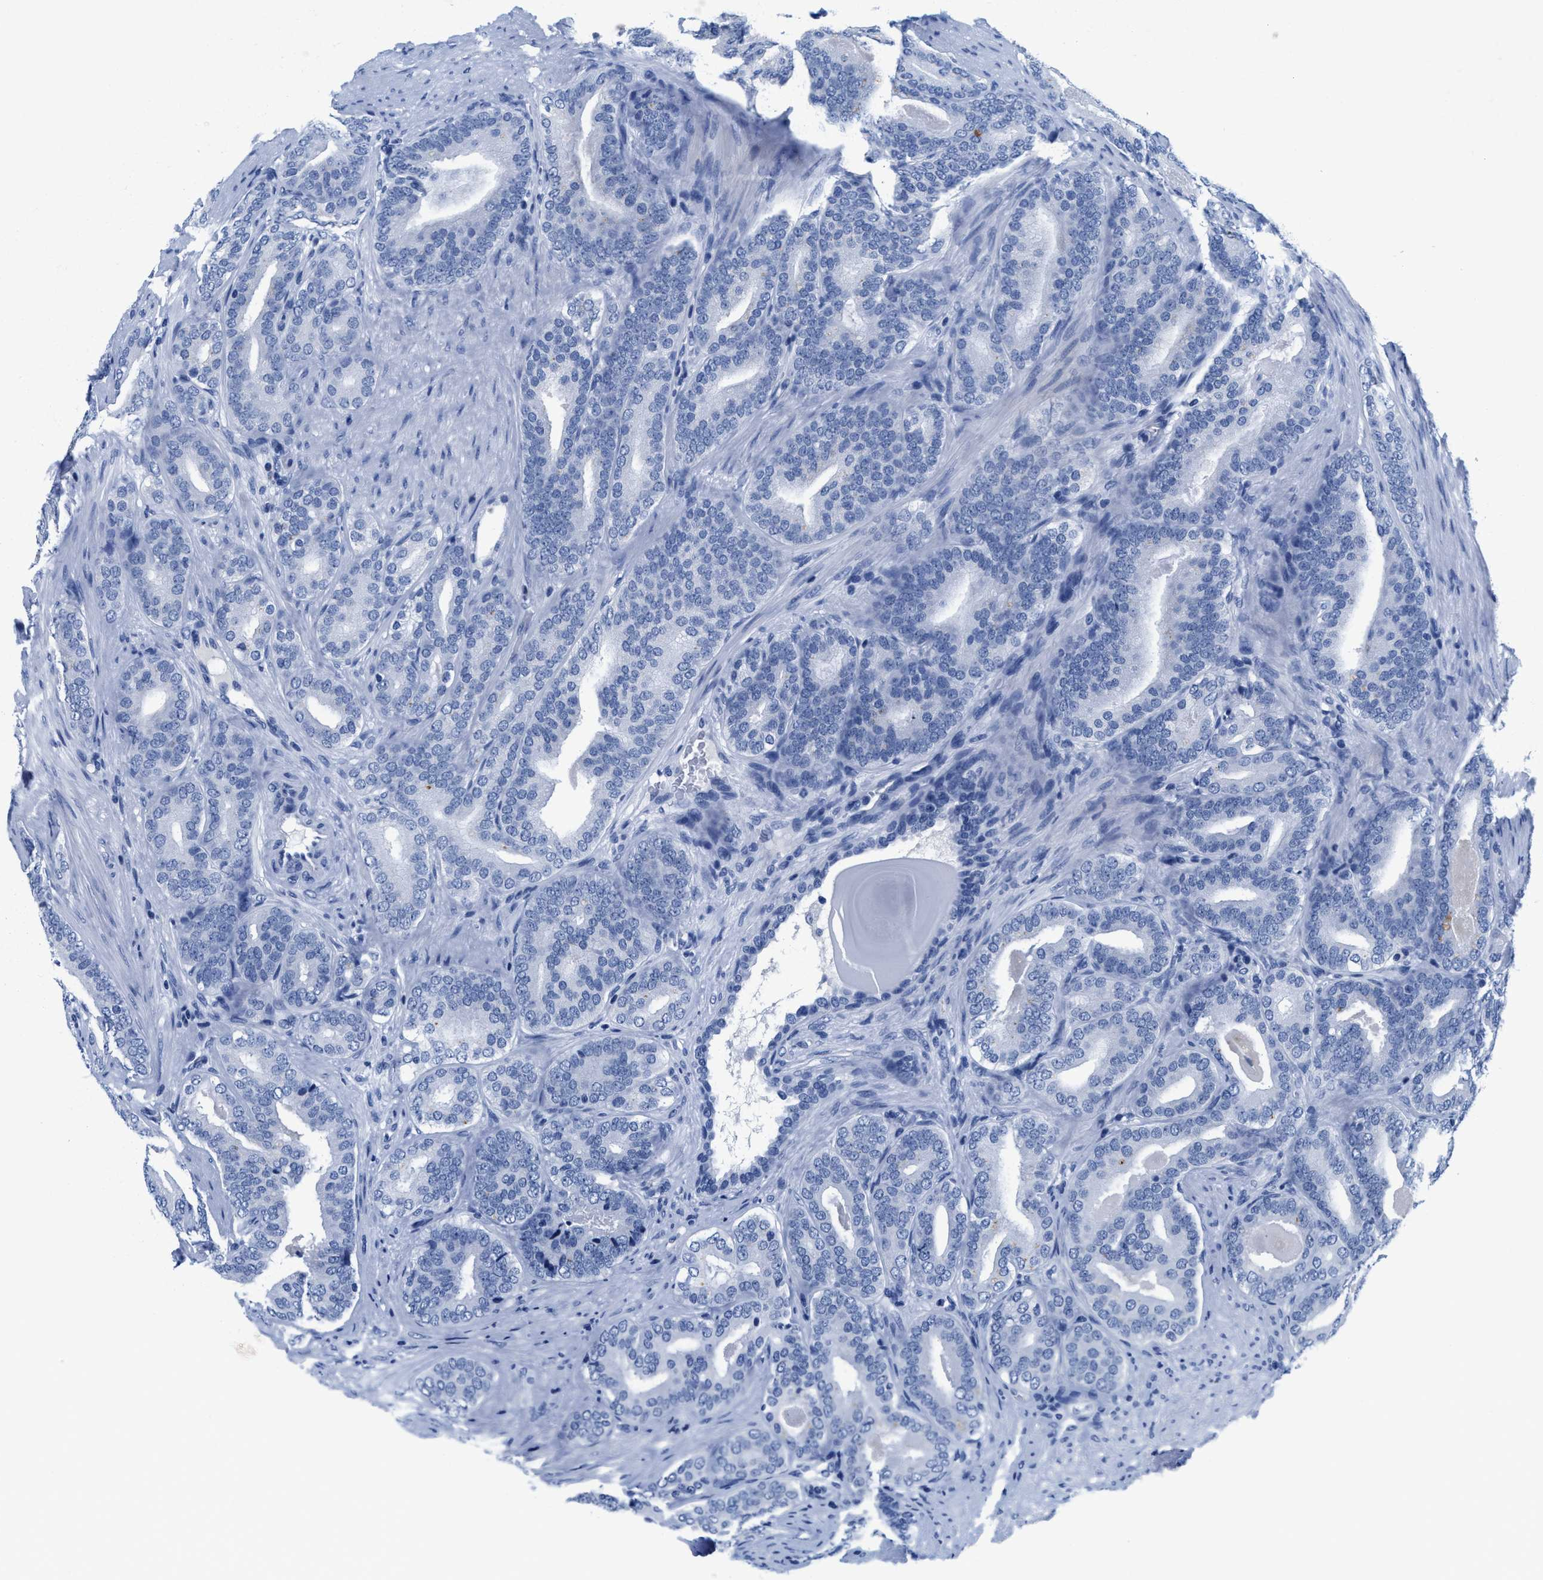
{"staining": {"intensity": "negative", "quantity": "none", "location": "none"}, "tissue": "prostate cancer", "cell_type": "Tumor cells", "image_type": "cancer", "snomed": [{"axis": "morphology", "description": "Adenocarcinoma, High grade"}, {"axis": "topography", "description": "Prostate"}], "caption": "DAB (3,3'-diaminobenzidine) immunohistochemical staining of human prostate cancer (high-grade adenocarcinoma) reveals no significant positivity in tumor cells.", "gene": "TTC3", "patient": {"sex": "male", "age": 60}}